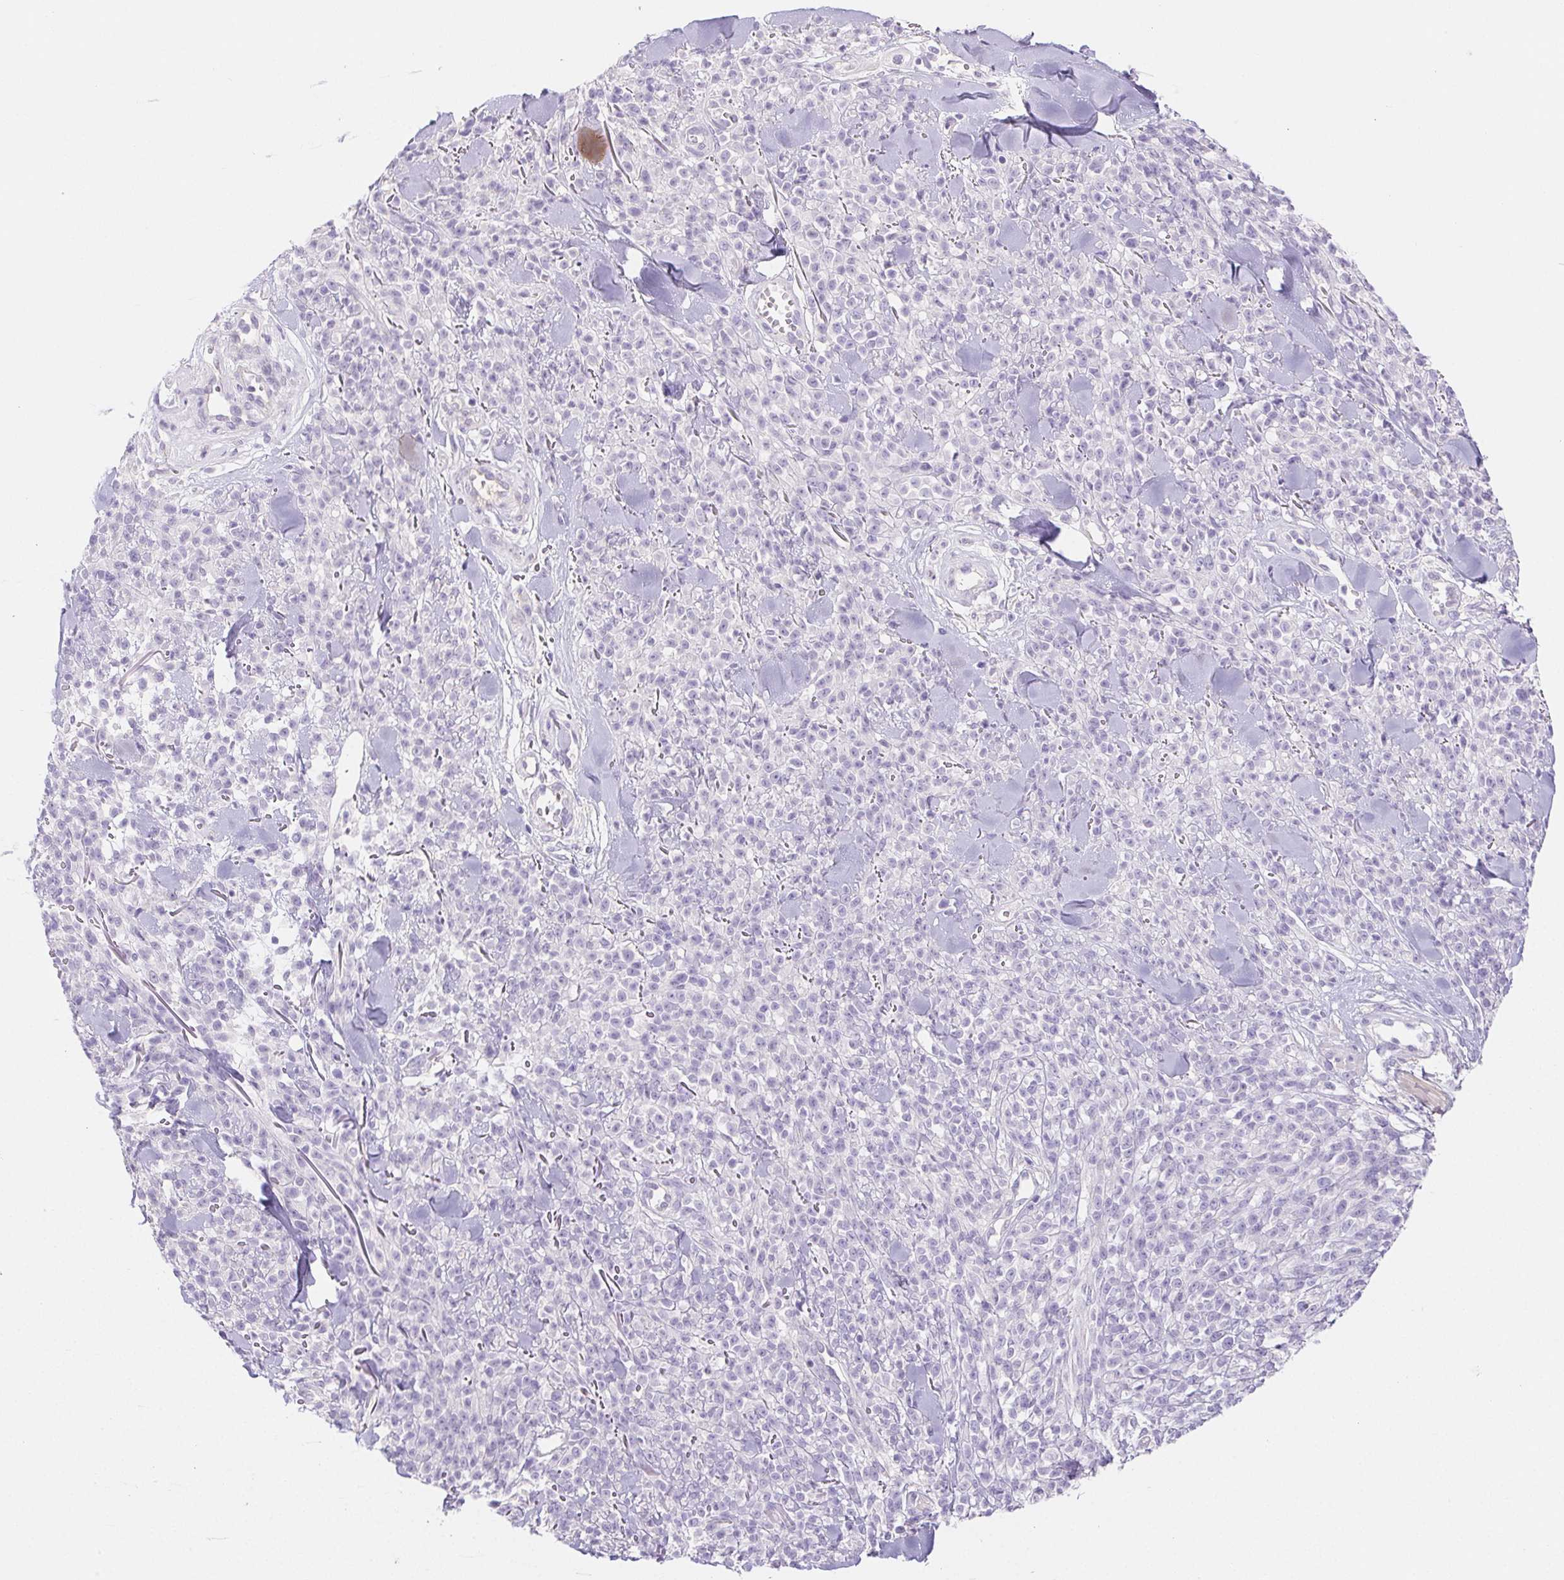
{"staining": {"intensity": "negative", "quantity": "none", "location": "none"}, "tissue": "melanoma", "cell_type": "Tumor cells", "image_type": "cancer", "snomed": [{"axis": "morphology", "description": "Malignant melanoma, NOS"}, {"axis": "topography", "description": "Skin"}, {"axis": "topography", "description": "Skin of trunk"}], "caption": "This is an immunohistochemistry histopathology image of melanoma. There is no positivity in tumor cells.", "gene": "PNLIP", "patient": {"sex": "male", "age": 74}}